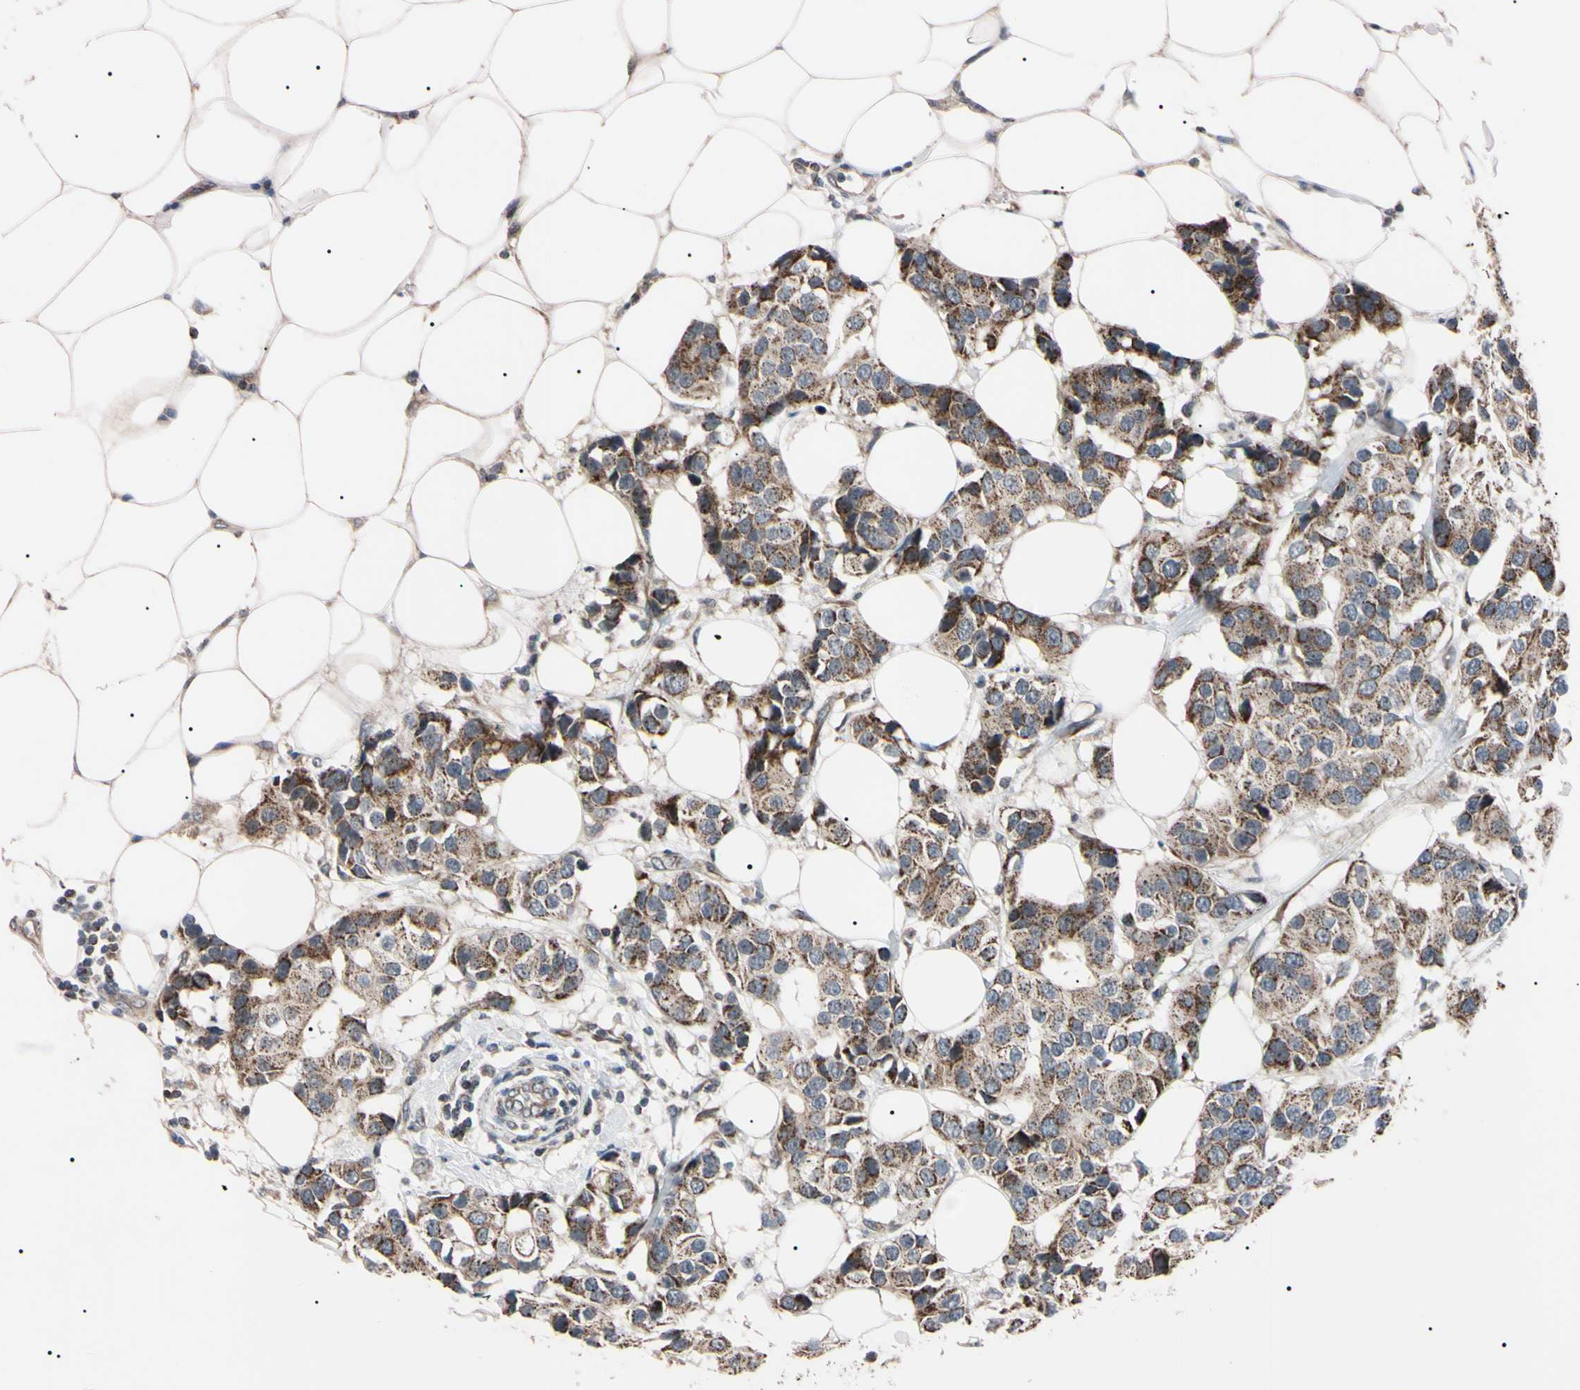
{"staining": {"intensity": "moderate", "quantity": ">75%", "location": "cytoplasmic/membranous"}, "tissue": "breast cancer", "cell_type": "Tumor cells", "image_type": "cancer", "snomed": [{"axis": "morphology", "description": "Normal tissue, NOS"}, {"axis": "morphology", "description": "Duct carcinoma"}, {"axis": "topography", "description": "Breast"}], "caption": "High-power microscopy captured an immunohistochemistry (IHC) micrograph of invasive ductal carcinoma (breast), revealing moderate cytoplasmic/membranous expression in about >75% of tumor cells.", "gene": "TNFRSF1A", "patient": {"sex": "female", "age": 39}}